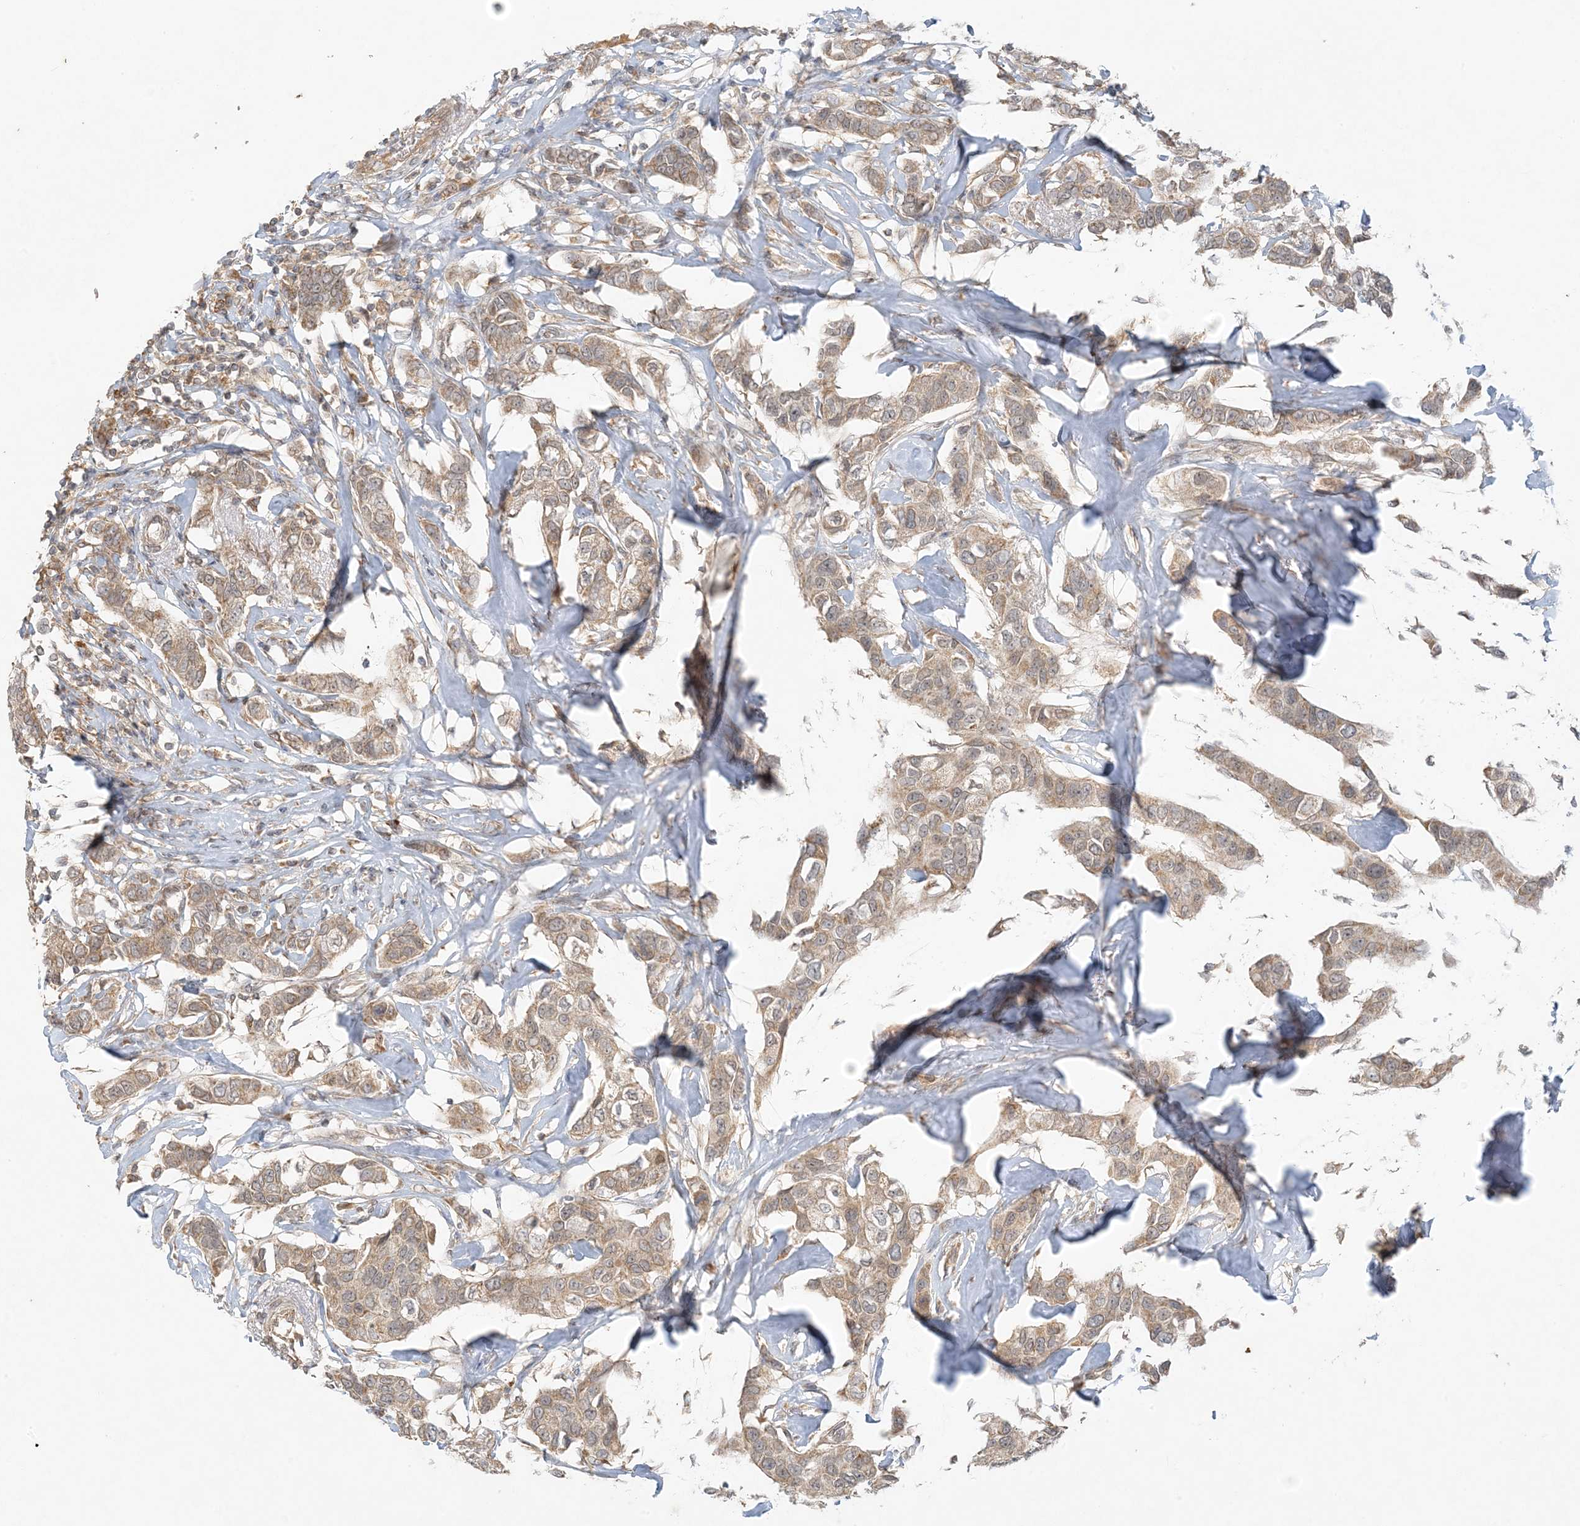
{"staining": {"intensity": "moderate", "quantity": ">75%", "location": "cytoplasmic/membranous"}, "tissue": "breast cancer", "cell_type": "Tumor cells", "image_type": "cancer", "snomed": [{"axis": "morphology", "description": "Duct carcinoma"}, {"axis": "topography", "description": "Breast"}], "caption": "Immunohistochemistry (IHC) of breast intraductal carcinoma shows medium levels of moderate cytoplasmic/membranous staining in approximately >75% of tumor cells.", "gene": "MCOLN1", "patient": {"sex": "female", "age": 80}}